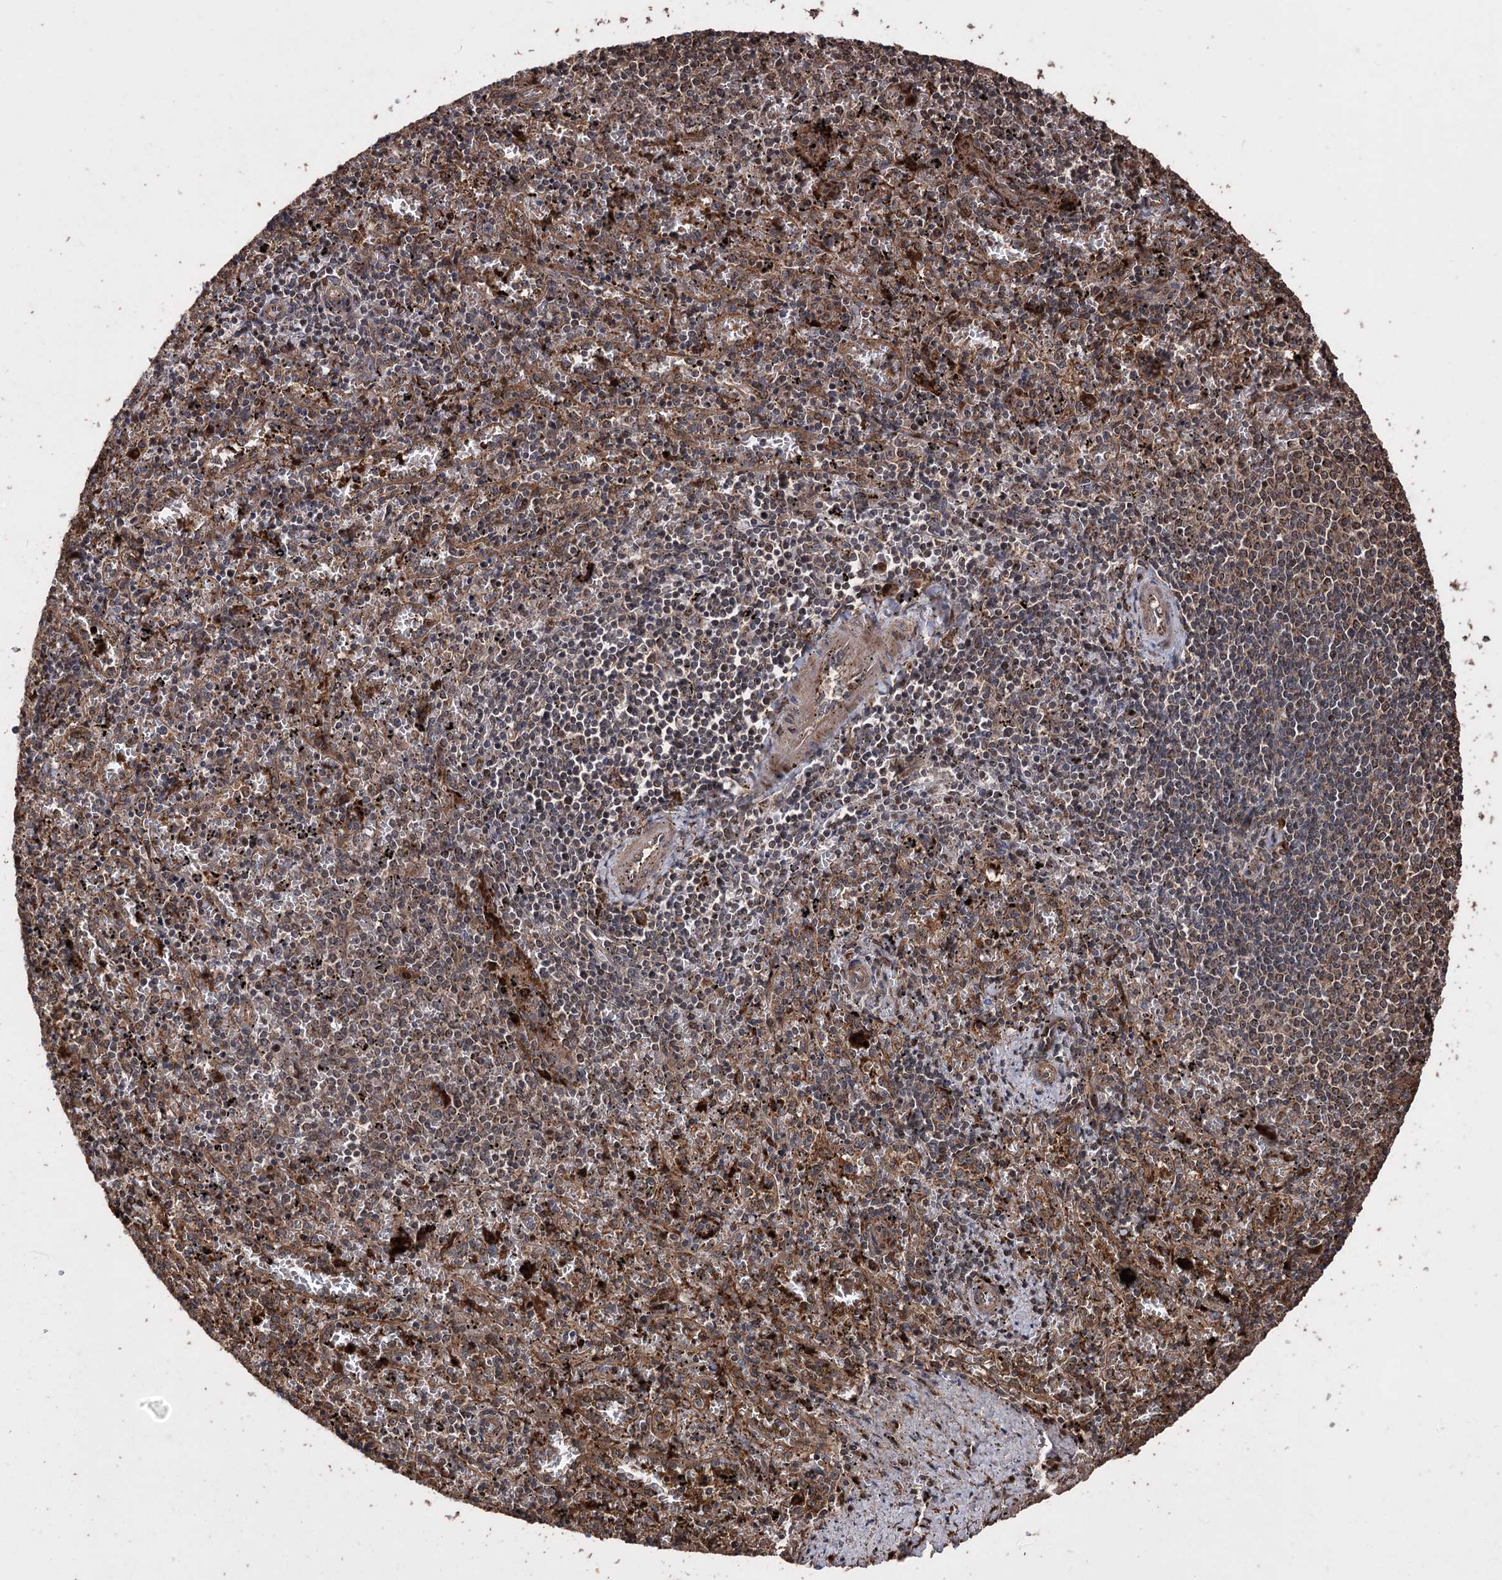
{"staining": {"intensity": "moderate", "quantity": "<25%", "location": "cytoplasmic/membranous"}, "tissue": "spleen", "cell_type": "Cells in red pulp", "image_type": "normal", "snomed": [{"axis": "morphology", "description": "Normal tissue, NOS"}, {"axis": "topography", "description": "Spleen"}], "caption": "Immunohistochemical staining of normal human spleen demonstrates moderate cytoplasmic/membranous protein expression in about <25% of cells in red pulp. The protein is stained brown, and the nuclei are stained in blue (DAB (3,3'-diaminobenzidine) IHC with brightfield microscopy, high magnification).", "gene": "RASSF3", "patient": {"sex": "male", "age": 11}}